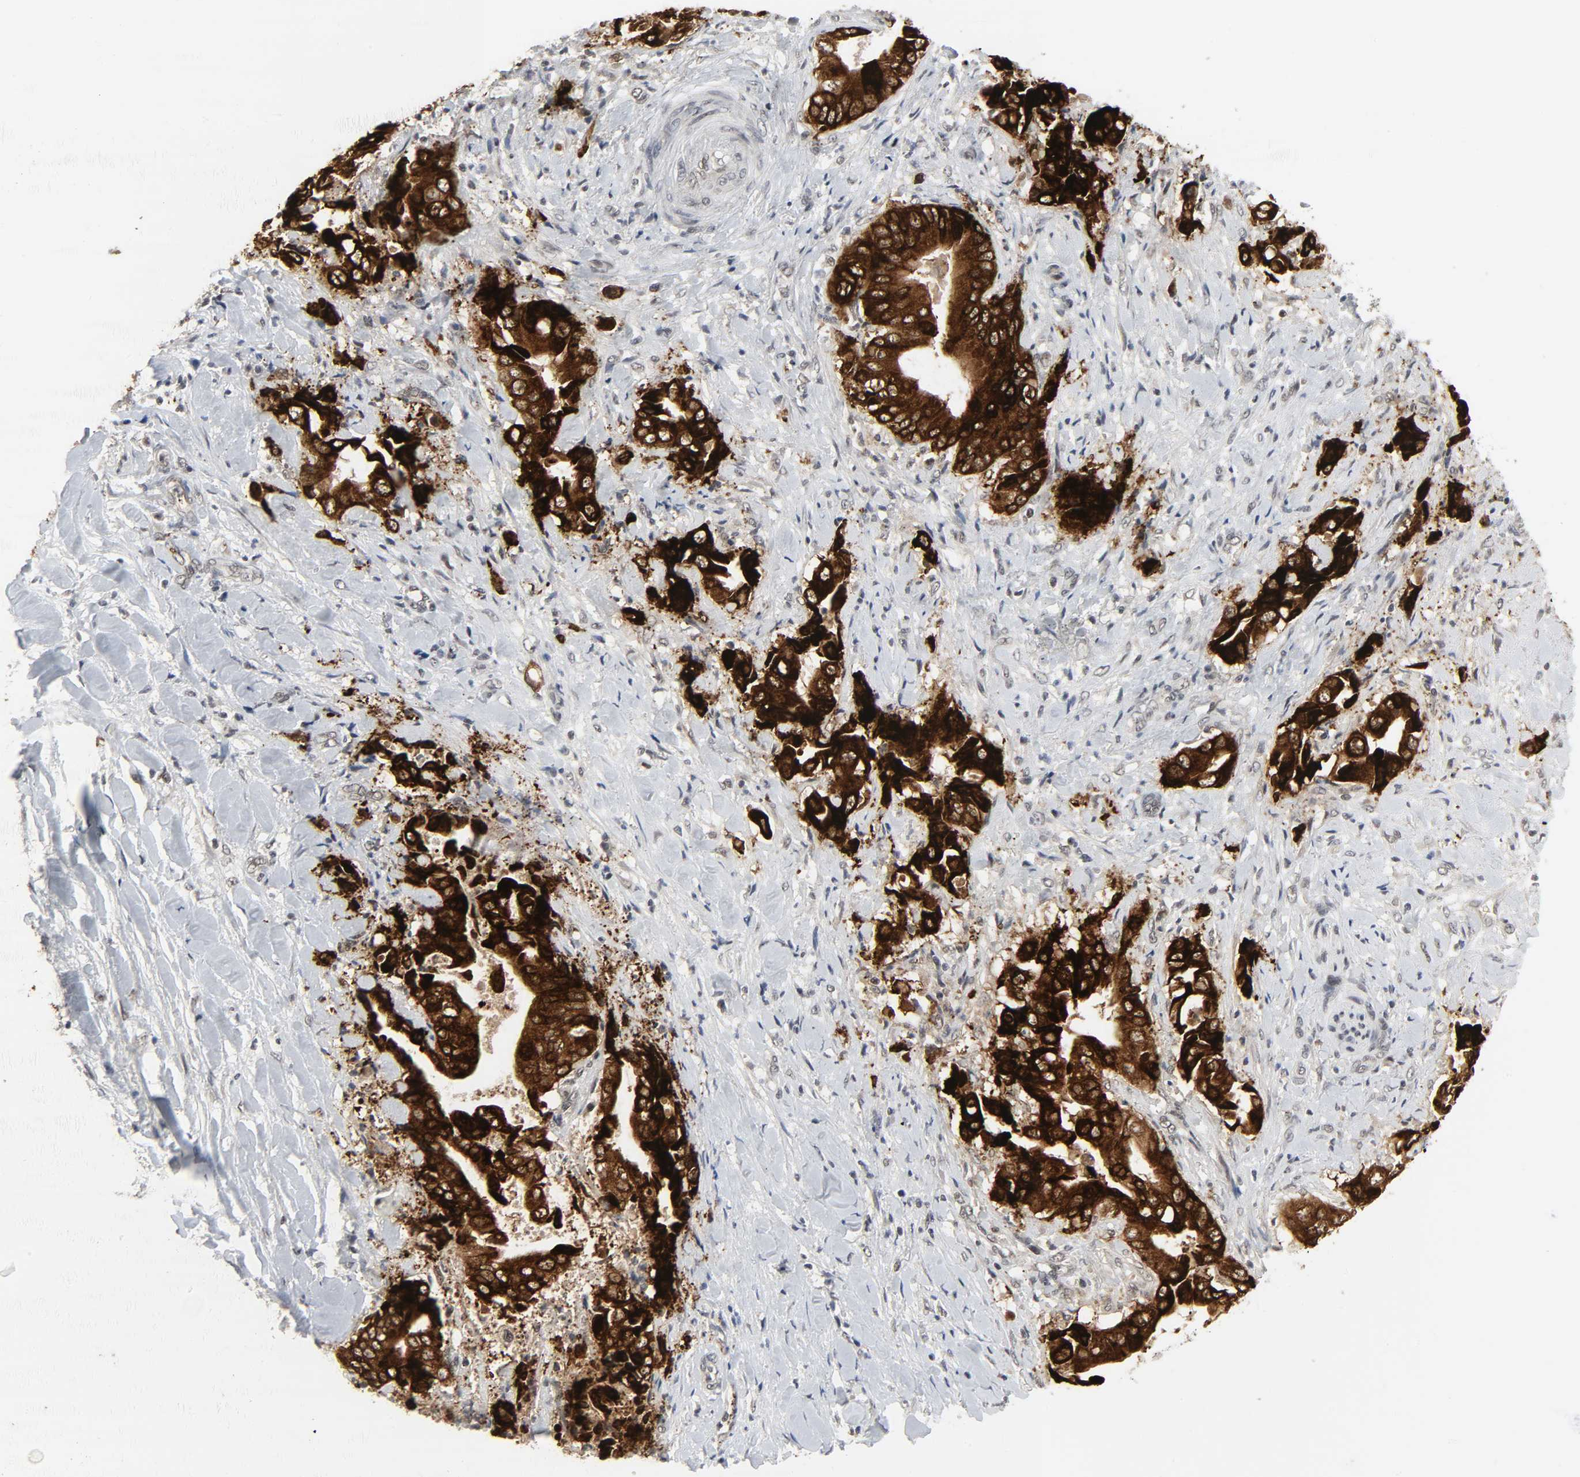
{"staining": {"intensity": "strong", "quantity": ">75%", "location": "cytoplasmic/membranous"}, "tissue": "liver cancer", "cell_type": "Tumor cells", "image_type": "cancer", "snomed": [{"axis": "morphology", "description": "Cholangiocarcinoma"}, {"axis": "topography", "description": "Liver"}], "caption": "This image displays cholangiocarcinoma (liver) stained with IHC to label a protein in brown. The cytoplasmic/membranous of tumor cells show strong positivity for the protein. Nuclei are counter-stained blue.", "gene": "MUC1", "patient": {"sex": "male", "age": 58}}